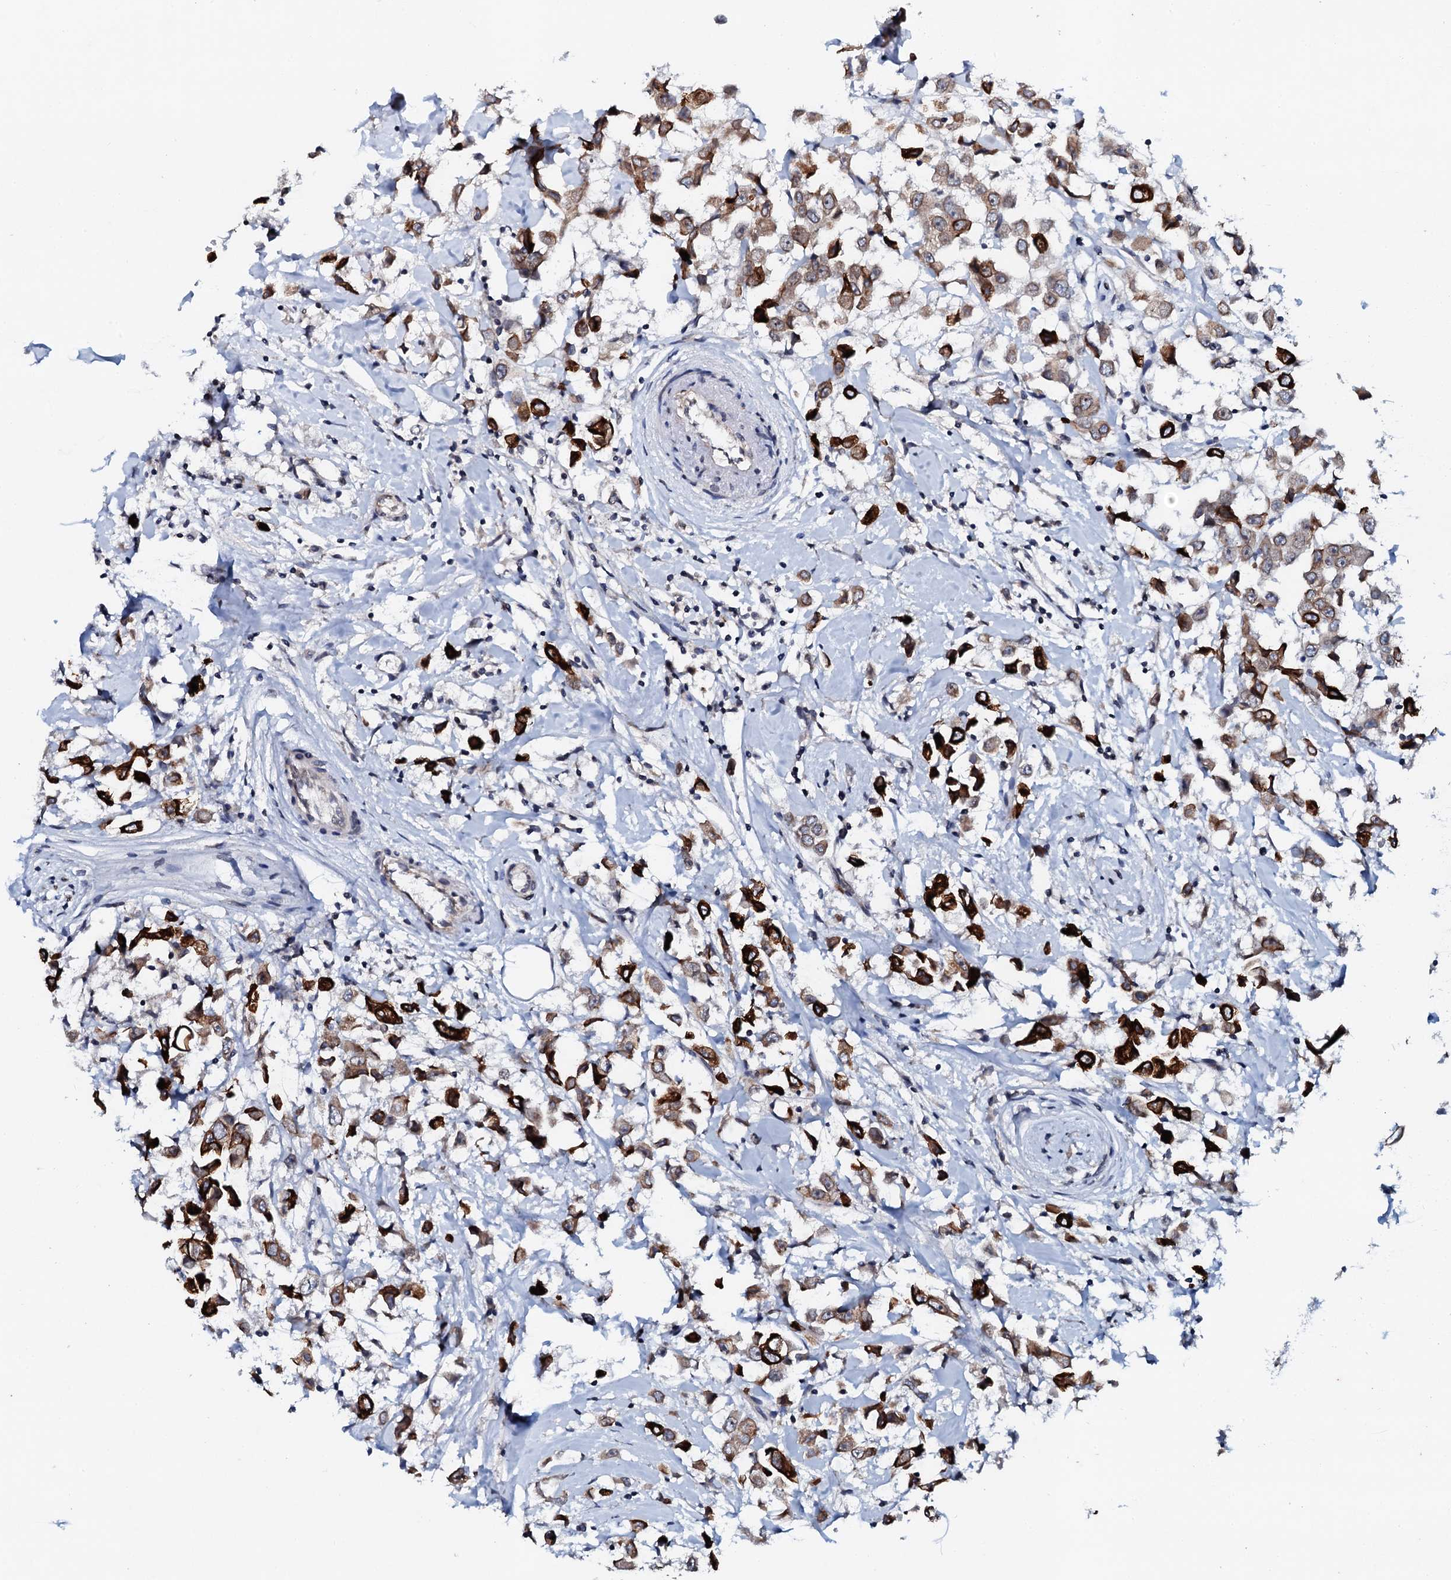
{"staining": {"intensity": "strong", "quantity": "25%-75%", "location": "cytoplasmic/membranous"}, "tissue": "breast cancer", "cell_type": "Tumor cells", "image_type": "cancer", "snomed": [{"axis": "morphology", "description": "Duct carcinoma"}, {"axis": "topography", "description": "Breast"}], "caption": "High-magnification brightfield microscopy of intraductal carcinoma (breast) stained with DAB (3,3'-diaminobenzidine) (brown) and counterstained with hematoxylin (blue). tumor cells exhibit strong cytoplasmic/membranous expression is appreciated in about25%-75% of cells. Nuclei are stained in blue.", "gene": "SNTA1", "patient": {"sex": "female", "age": 61}}